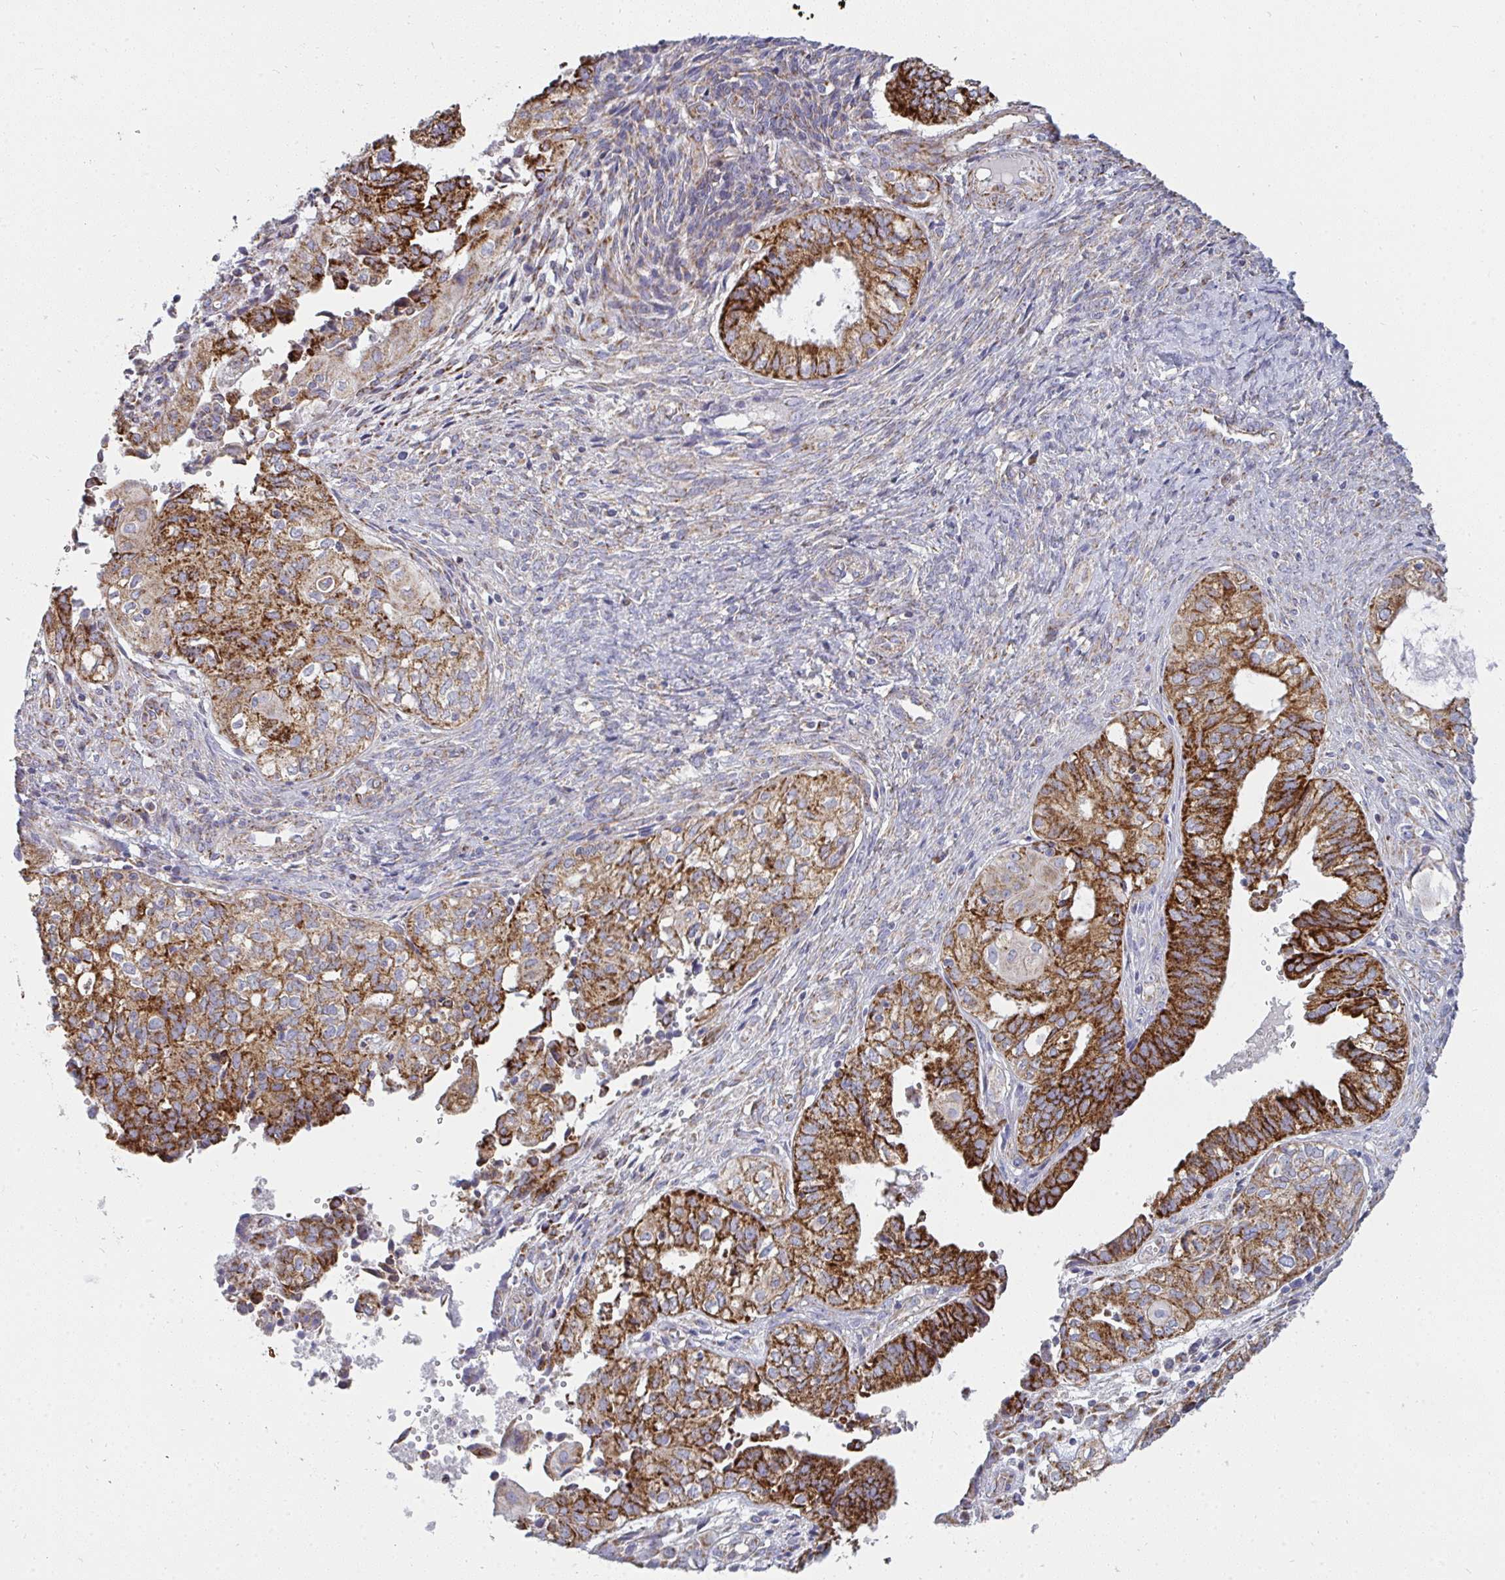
{"staining": {"intensity": "strong", "quantity": ">75%", "location": "cytoplasmic/membranous"}, "tissue": "ovarian cancer", "cell_type": "Tumor cells", "image_type": "cancer", "snomed": [{"axis": "morphology", "description": "Carcinoma, endometroid"}, {"axis": "topography", "description": "Ovary"}], "caption": "This is an image of immunohistochemistry staining of ovarian endometroid carcinoma, which shows strong positivity in the cytoplasmic/membranous of tumor cells.", "gene": "FAHD1", "patient": {"sex": "female", "age": 64}}